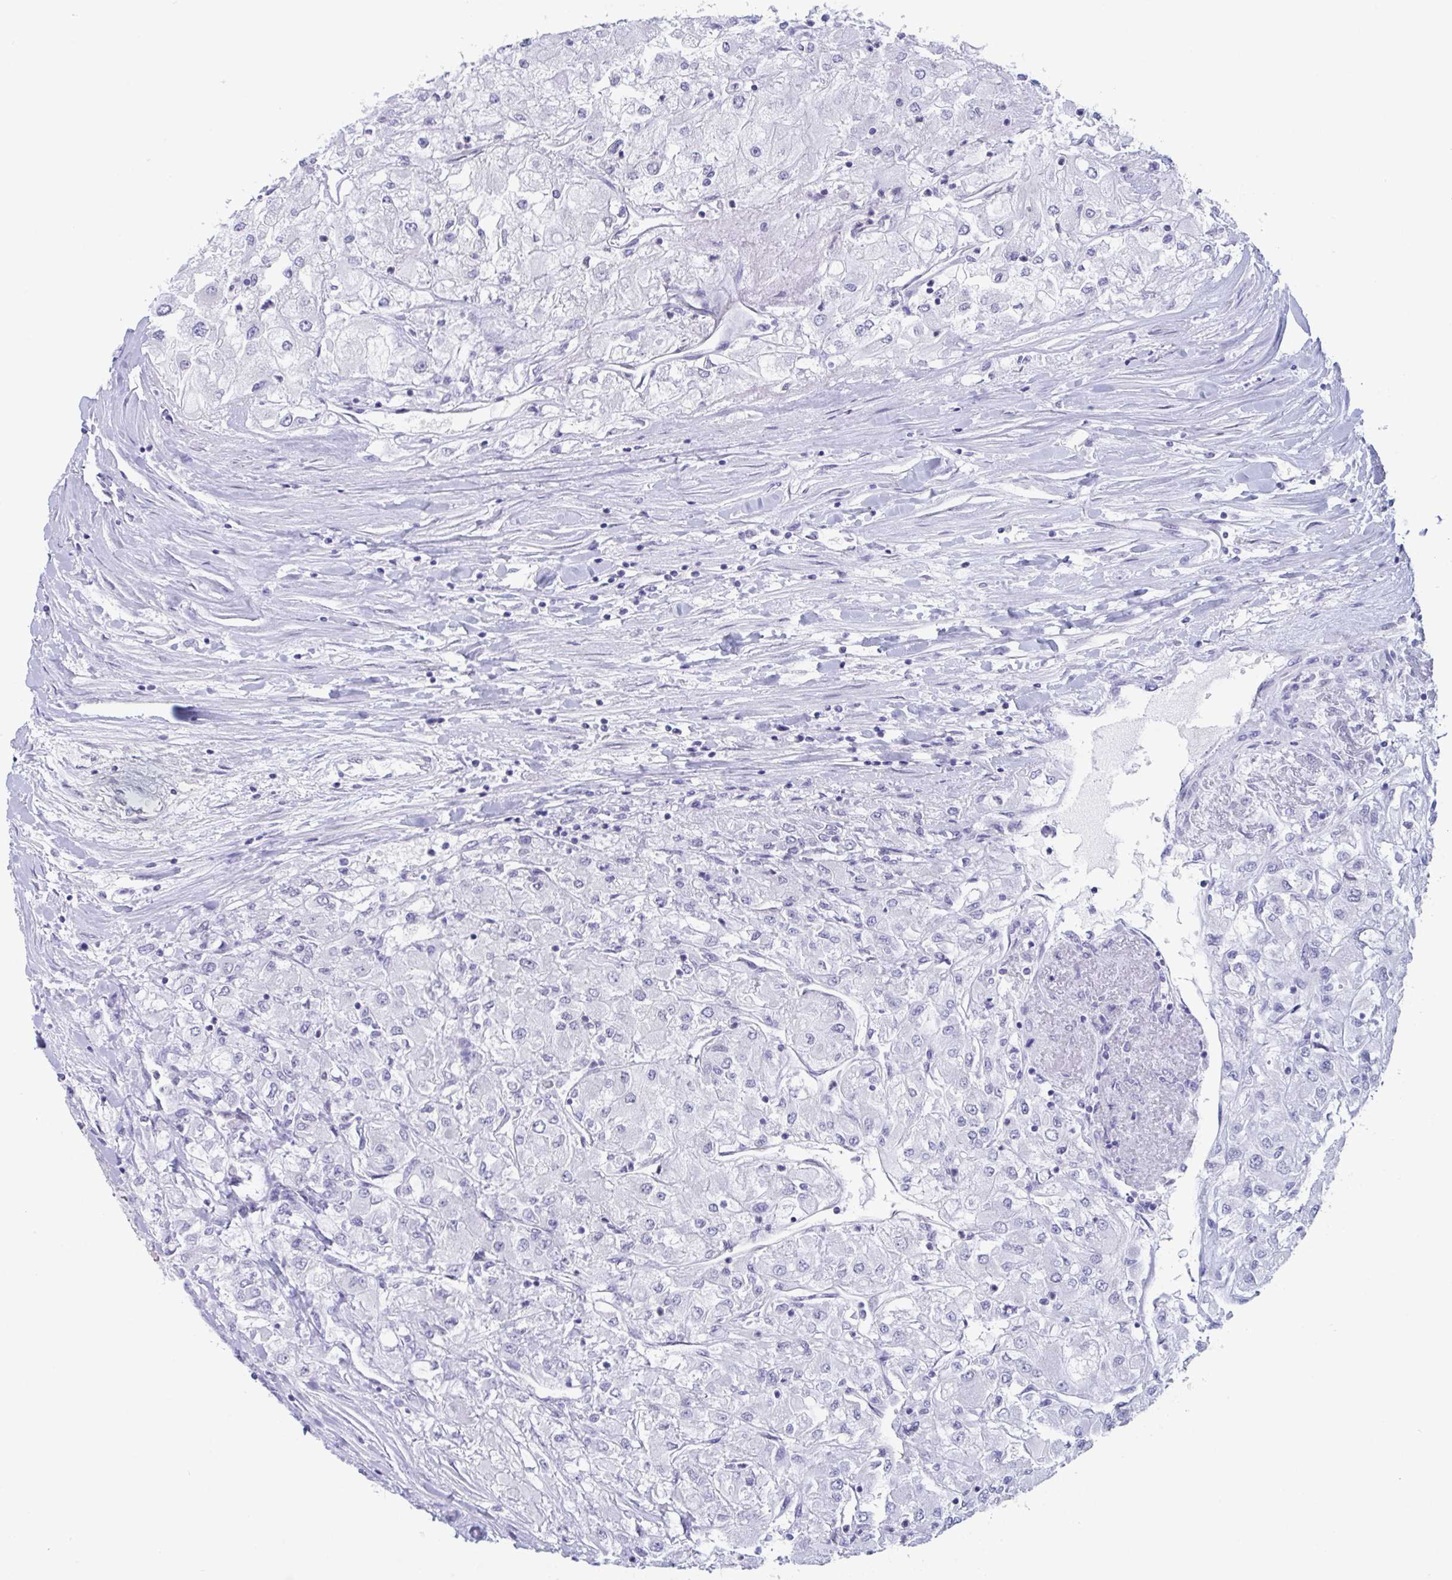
{"staining": {"intensity": "negative", "quantity": "none", "location": "none"}, "tissue": "renal cancer", "cell_type": "Tumor cells", "image_type": "cancer", "snomed": [{"axis": "morphology", "description": "Adenocarcinoma, NOS"}, {"axis": "topography", "description": "Kidney"}], "caption": "This is an immunohistochemistry (IHC) micrograph of human adenocarcinoma (renal). There is no expression in tumor cells.", "gene": "CDX4", "patient": {"sex": "male", "age": 80}}